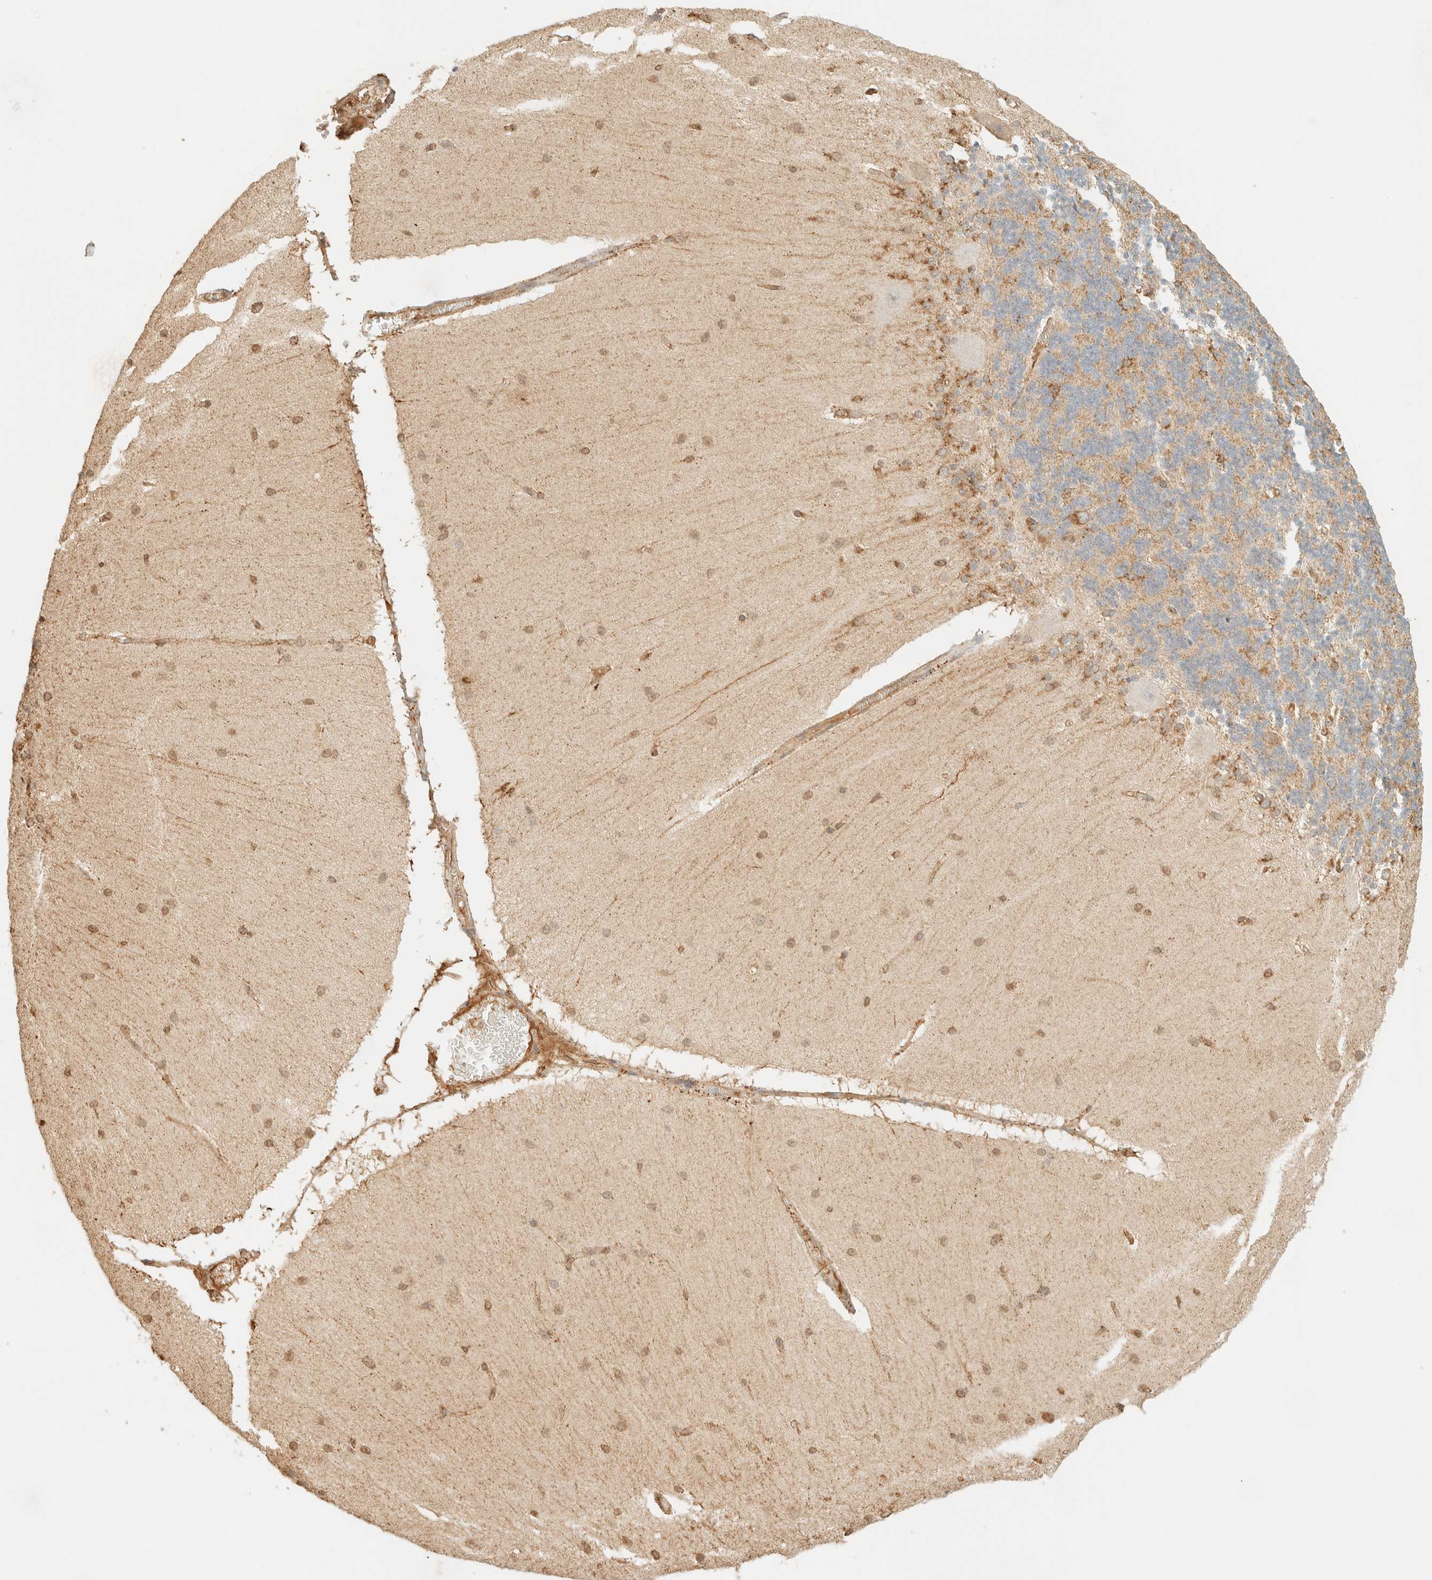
{"staining": {"intensity": "weak", "quantity": "<25%", "location": "cytoplasmic/membranous"}, "tissue": "cerebellum", "cell_type": "Cells in granular layer", "image_type": "normal", "snomed": [{"axis": "morphology", "description": "Normal tissue, NOS"}, {"axis": "topography", "description": "Cerebellum"}], "caption": "High power microscopy histopathology image of an immunohistochemistry micrograph of benign cerebellum, revealing no significant staining in cells in granular layer.", "gene": "SPARCL1", "patient": {"sex": "female", "age": 54}}